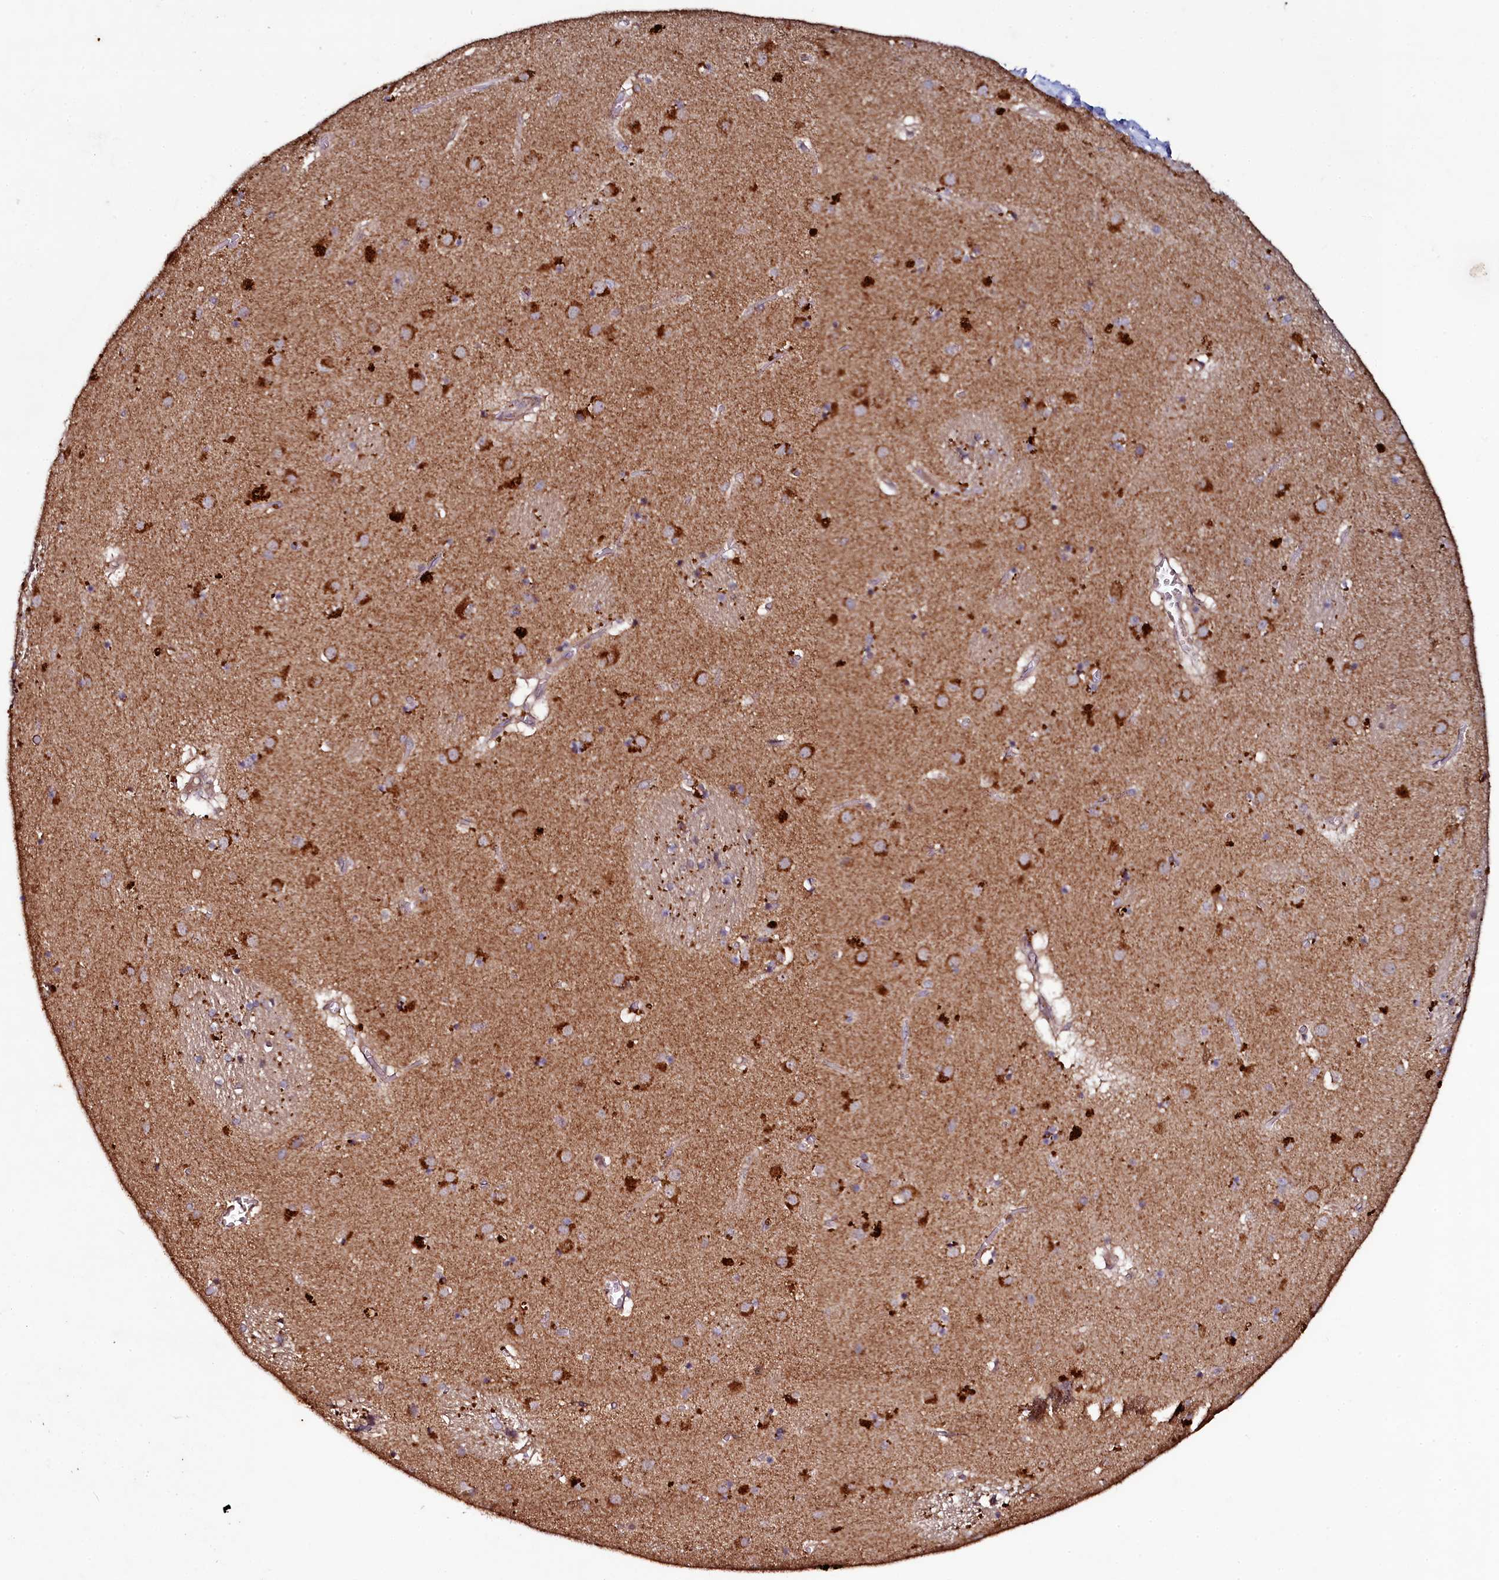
{"staining": {"intensity": "weak", "quantity": "25%-75%", "location": "cytoplasmic/membranous"}, "tissue": "caudate", "cell_type": "Glial cells", "image_type": "normal", "snomed": [{"axis": "morphology", "description": "Normal tissue, NOS"}, {"axis": "topography", "description": "Lateral ventricle wall"}], "caption": "IHC (DAB (3,3'-diaminobenzidine)) staining of unremarkable caudate shows weak cytoplasmic/membranous protein staining in about 25%-75% of glial cells.", "gene": "SEC24C", "patient": {"sex": "male", "age": 70}}